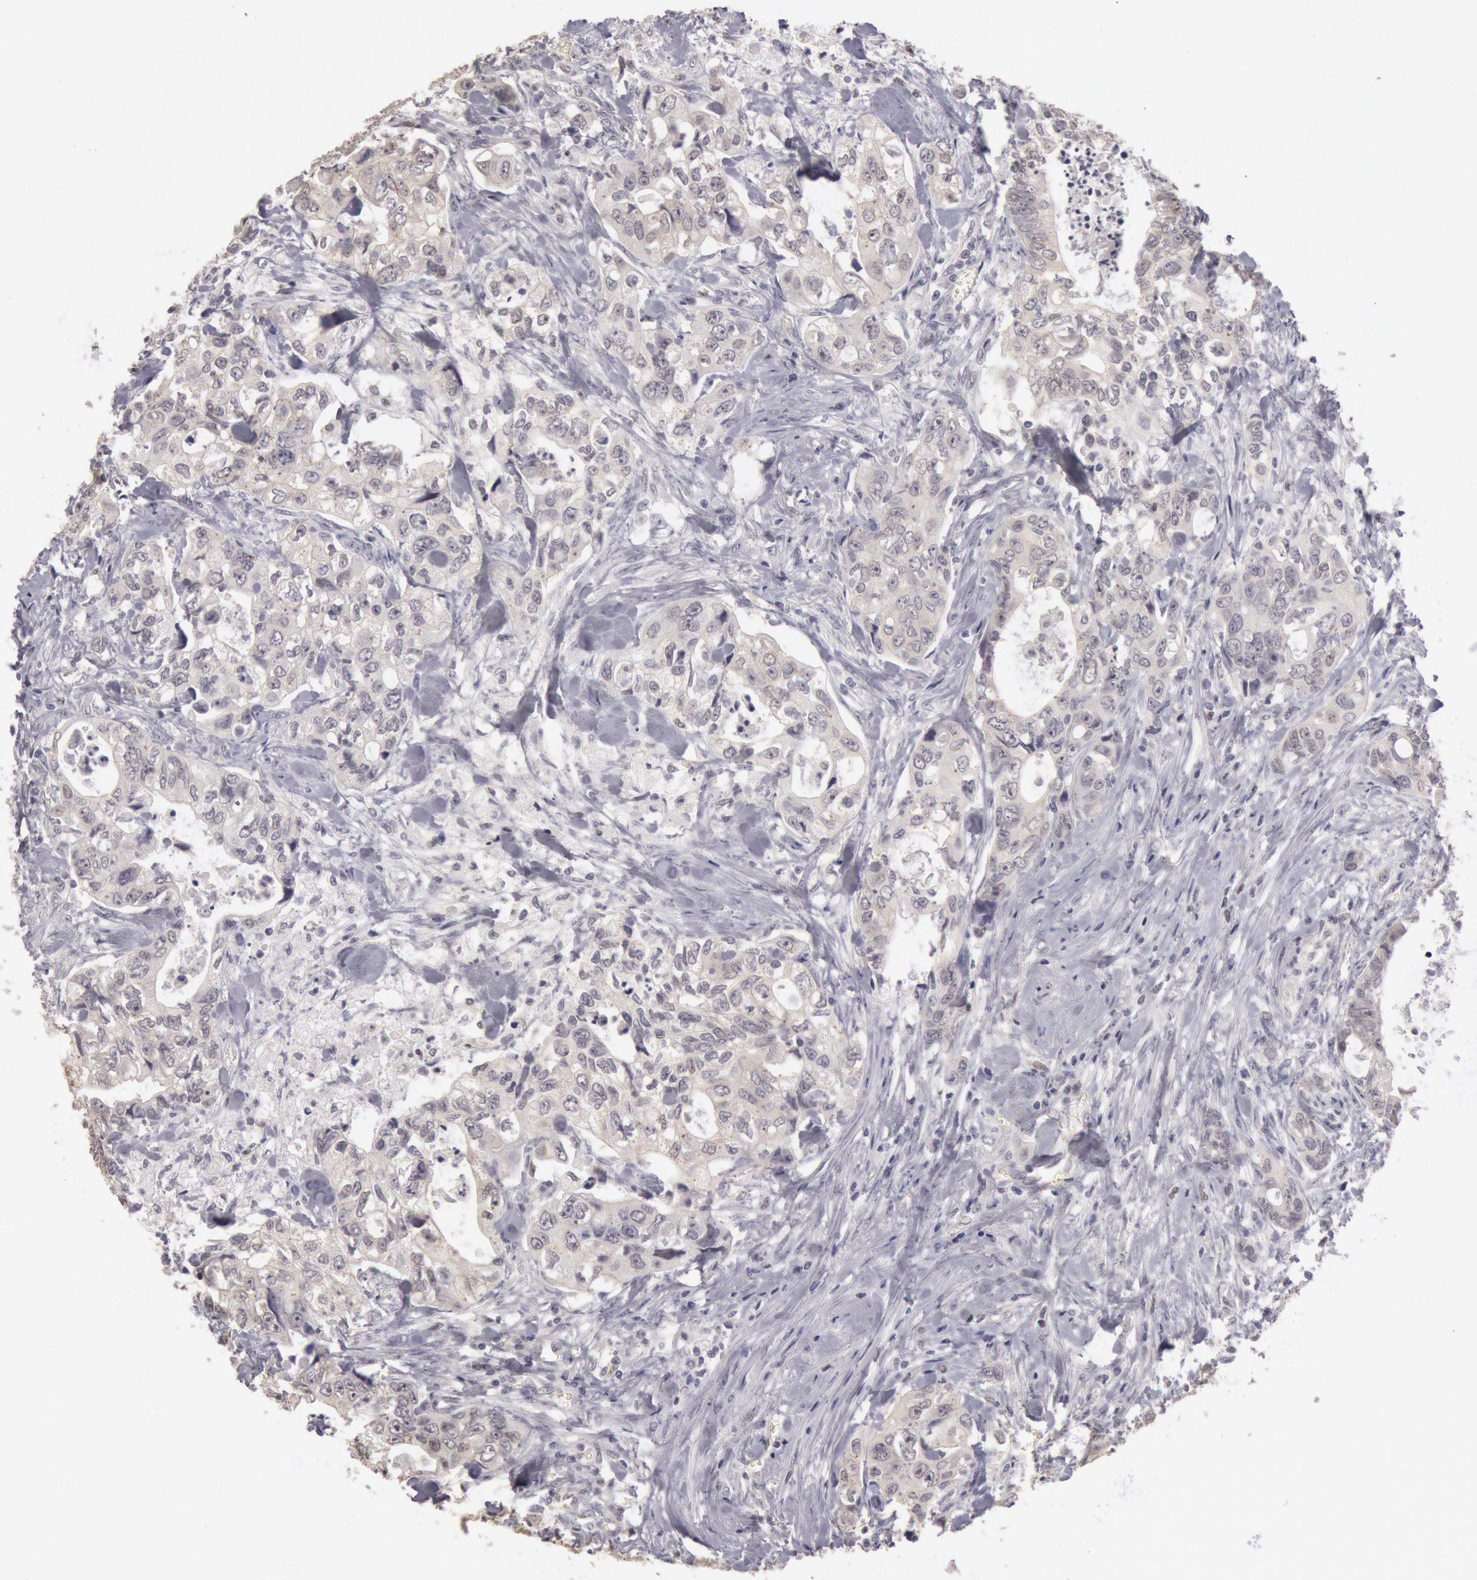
{"staining": {"intensity": "negative", "quantity": "none", "location": "none"}, "tissue": "colorectal cancer", "cell_type": "Tumor cells", "image_type": "cancer", "snomed": [{"axis": "morphology", "description": "Adenocarcinoma, NOS"}, {"axis": "topography", "description": "Rectum"}], "caption": "Tumor cells are negative for brown protein staining in colorectal cancer (adenocarcinoma). The staining was performed using DAB (3,3'-diaminobenzidine) to visualize the protein expression in brown, while the nuclei were stained in blue with hematoxylin (Magnification: 20x).", "gene": "RIMBP3C", "patient": {"sex": "female", "age": 57}}